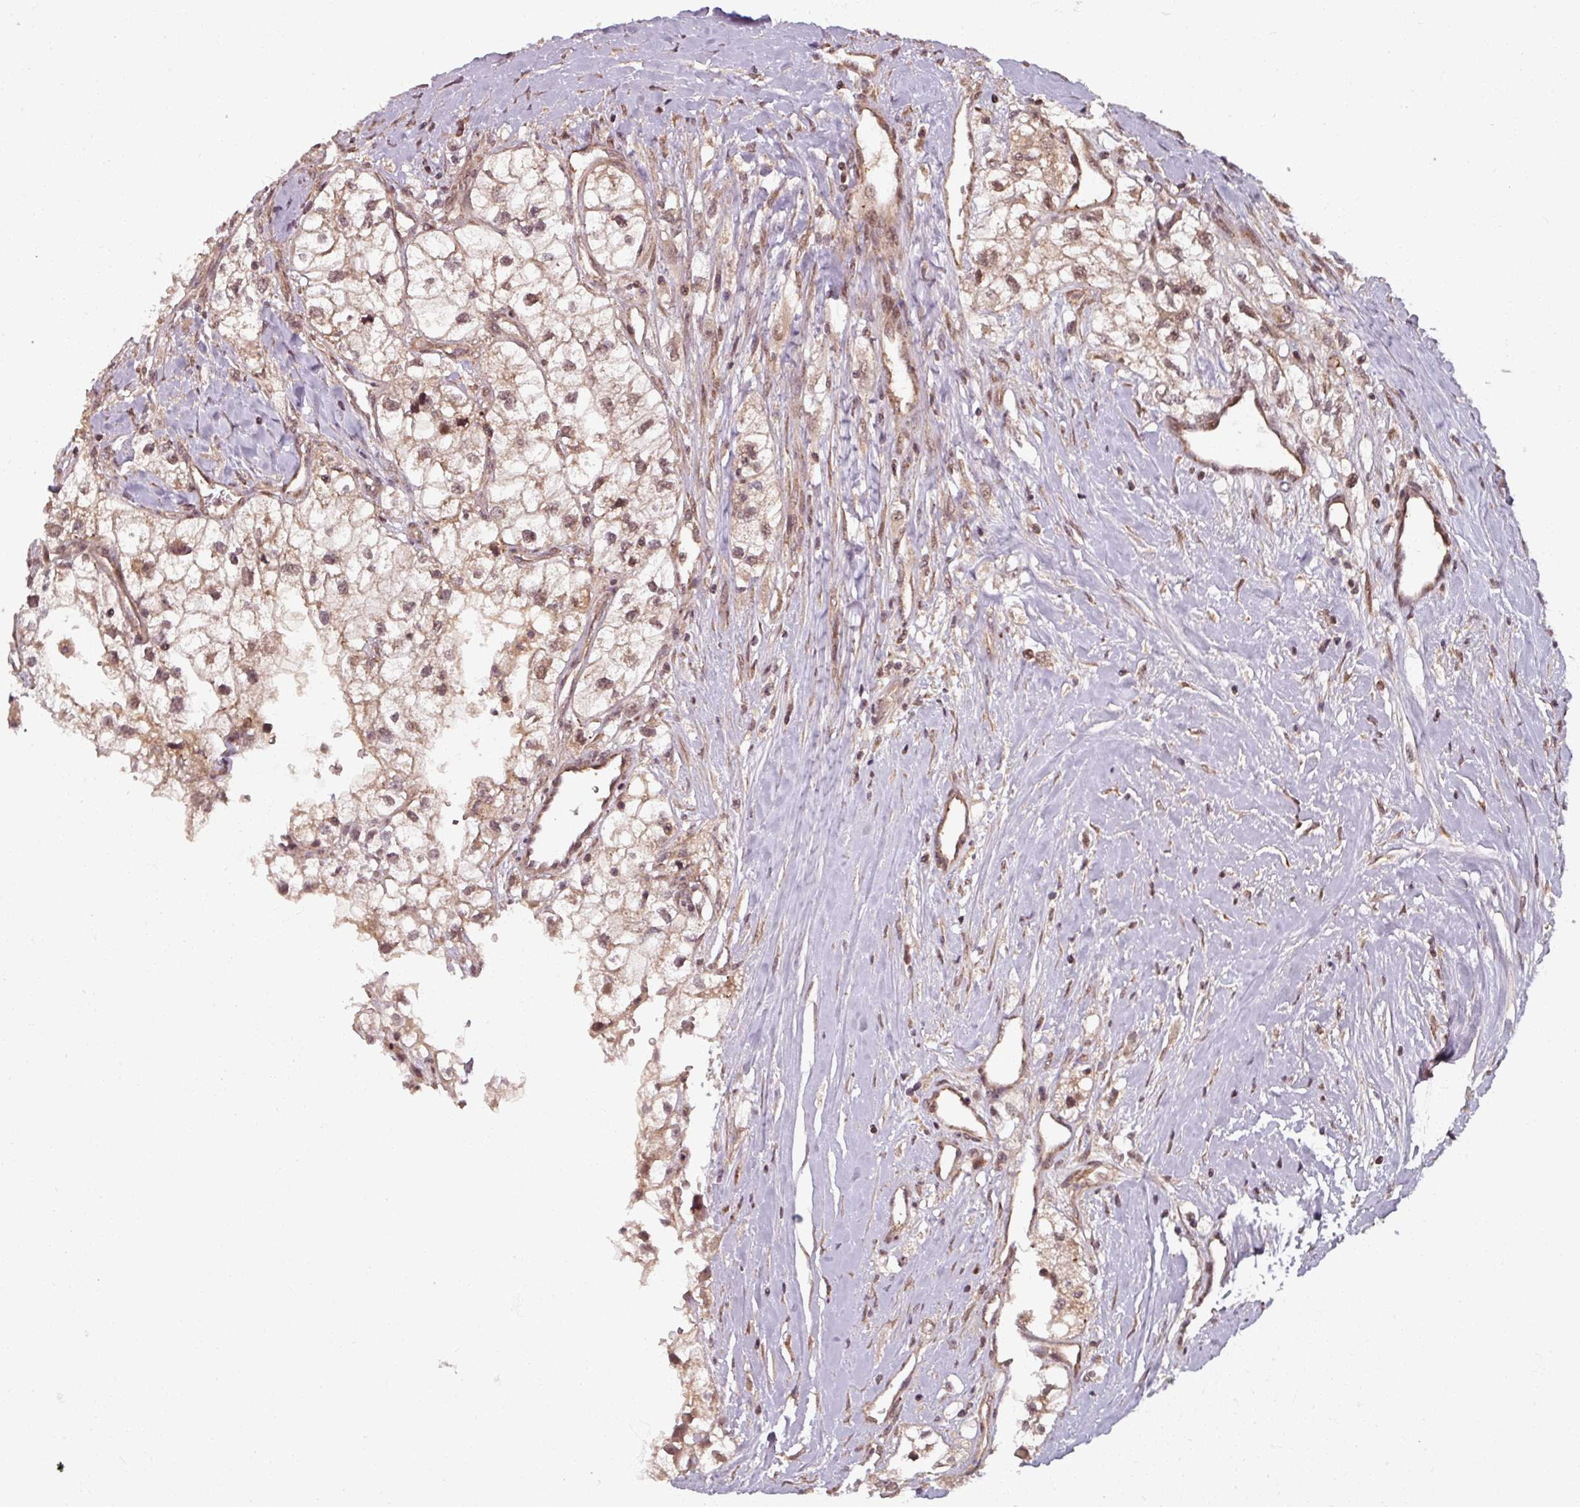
{"staining": {"intensity": "moderate", "quantity": ">75%", "location": "nuclear"}, "tissue": "renal cancer", "cell_type": "Tumor cells", "image_type": "cancer", "snomed": [{"axis": "morphology", "description": "Adenocarcinoma, NOS"}, {"axis": "topography", "description": "Kidney"}], "caption": "This image shows renal cancer stained with IHC to label a protein in brown. The nuclear of tumor cells show moderate positivity for the protein. Nuclei are counter-stained blue.", "gene": "SWI5", "patient": {"sex": "male", "age": 59}}